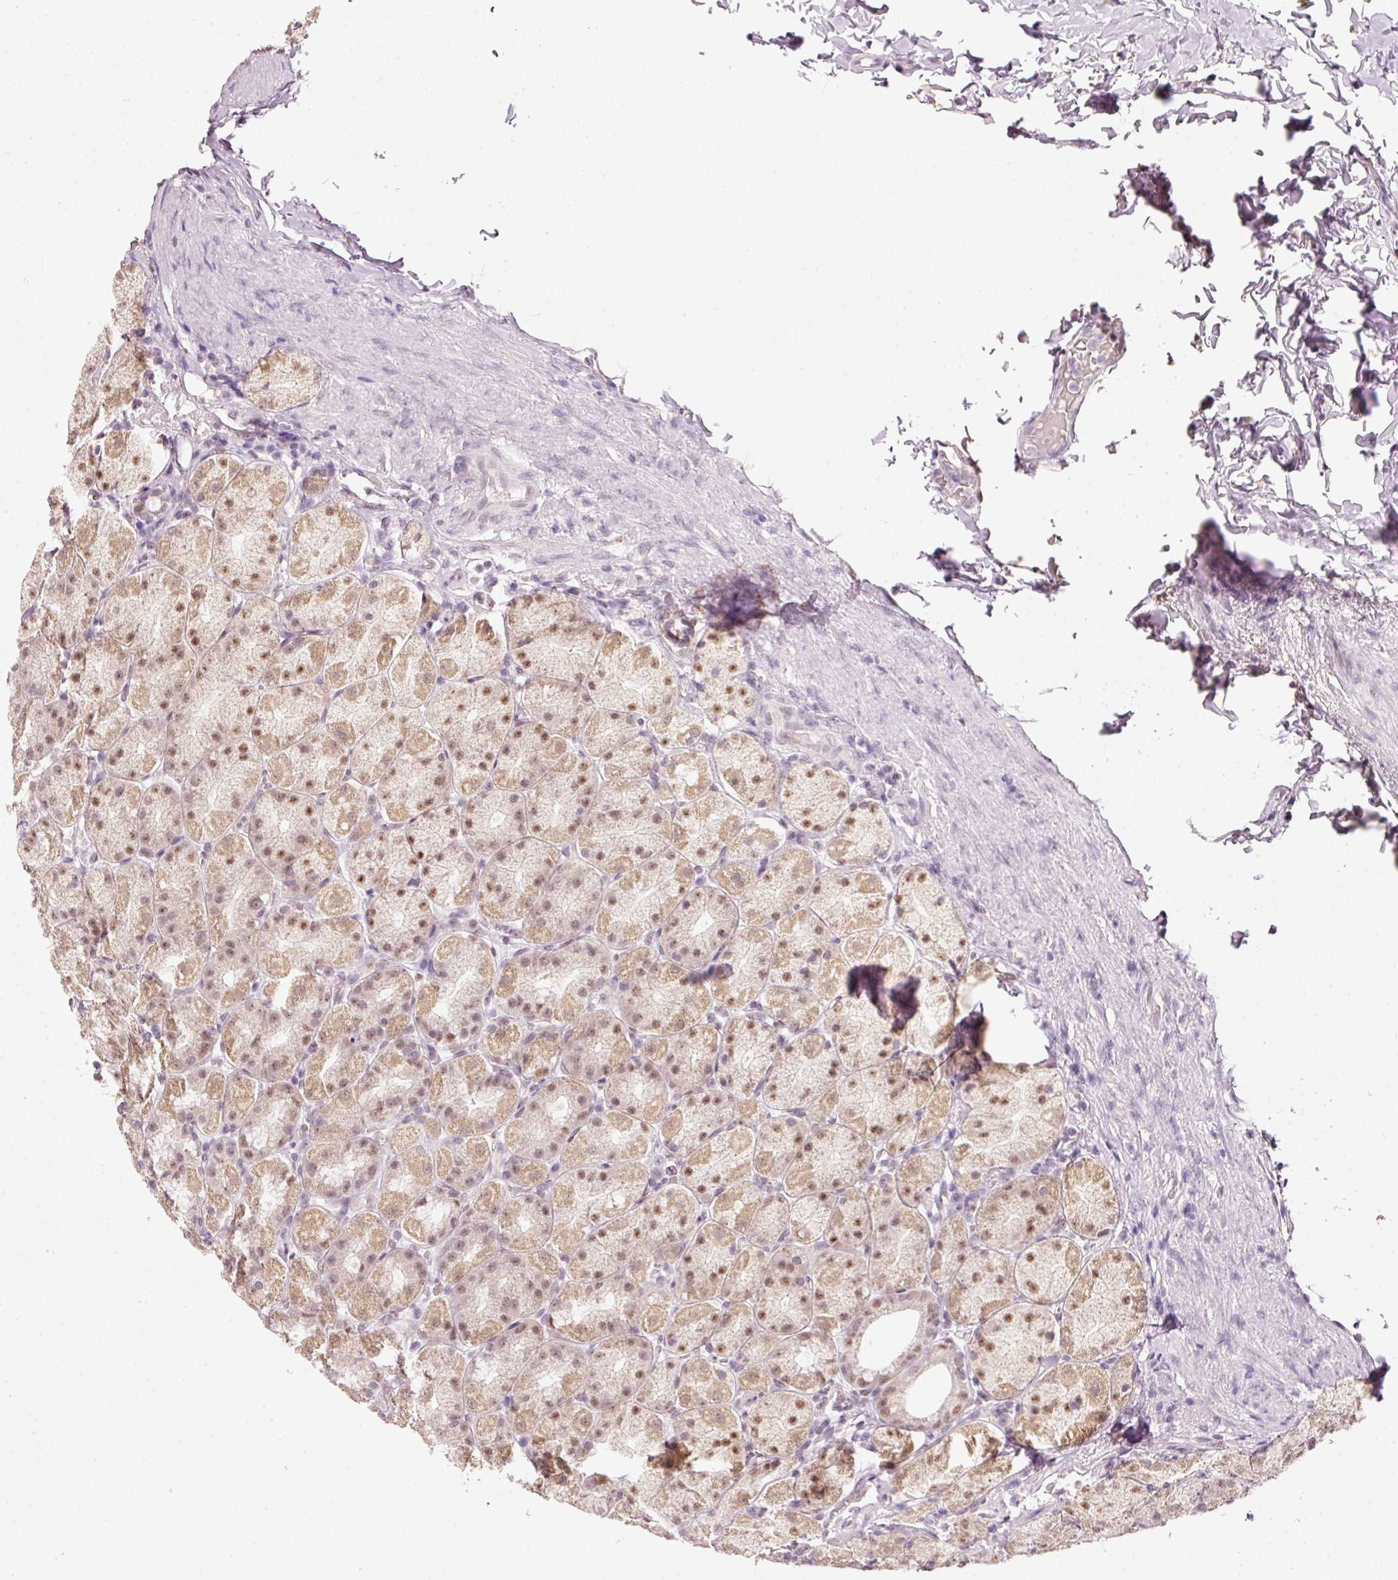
{"staining": {"intensity": "moderate", "quantity": "25%-75%", "location": "cytoplasmic/membranous,nuclear"}, "tissue": "stomach", "cell_type": "Glandular cells", "image_type": "normal", "snomed": [{"axis": "morphology", "description": "Normal tissue, NOS"}, {"axis": "topography", "description": "Stomach, upper"}, {"axis": "topography", "description": "Stomach"}], "caption": "Brown immunohistochemical staining in normal human stomach reveals moderate cytoplasmic/membranous,nuclear positivity in approximately 25%-75% of glandular cells.", "gene": "FSTL3", "patient": {"sex": "male", "age": 68}}